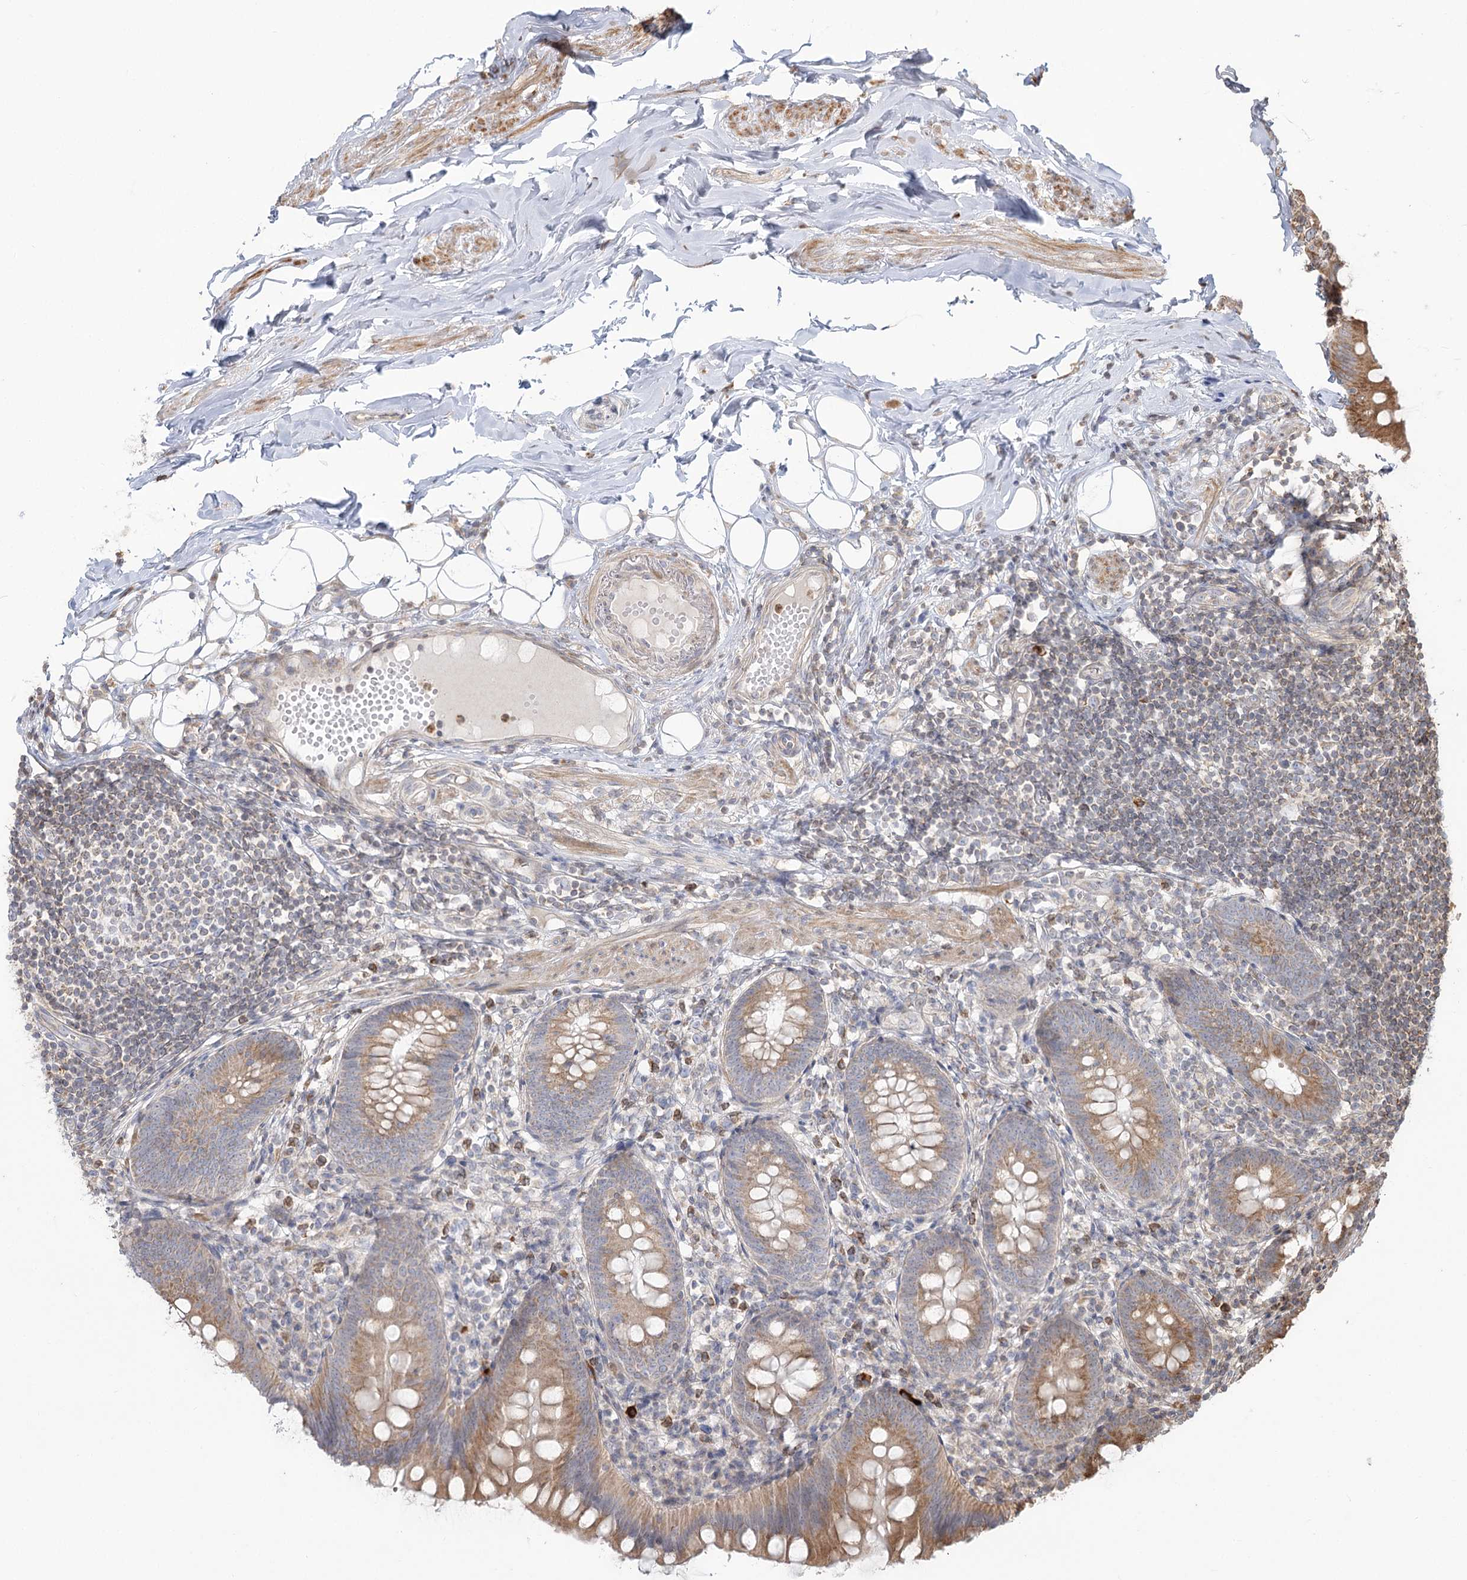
{"staining": {"intensity": "moderate", "quantity": ">75%", "location": "cytoplasmic/membranous"}, "tissue": "appendix", "cell_type": "Glandular cells", "image_type": "normal", "snomed": [{"axis": "morphology", "description": "Normal tissue, NOS"}, {"axis": "topography", "description": "Appendix"}], "caption": "Immunohistochemical staining of normal appendix exhibits medium levels of moderate cytoplasmic/membranous positivity in about >75% of glandular cells. (Brightfield microscopy of DAB IHC at high magnification).", "gene": "MTMR3", "patient": {"sex": "female", "age": 62}}